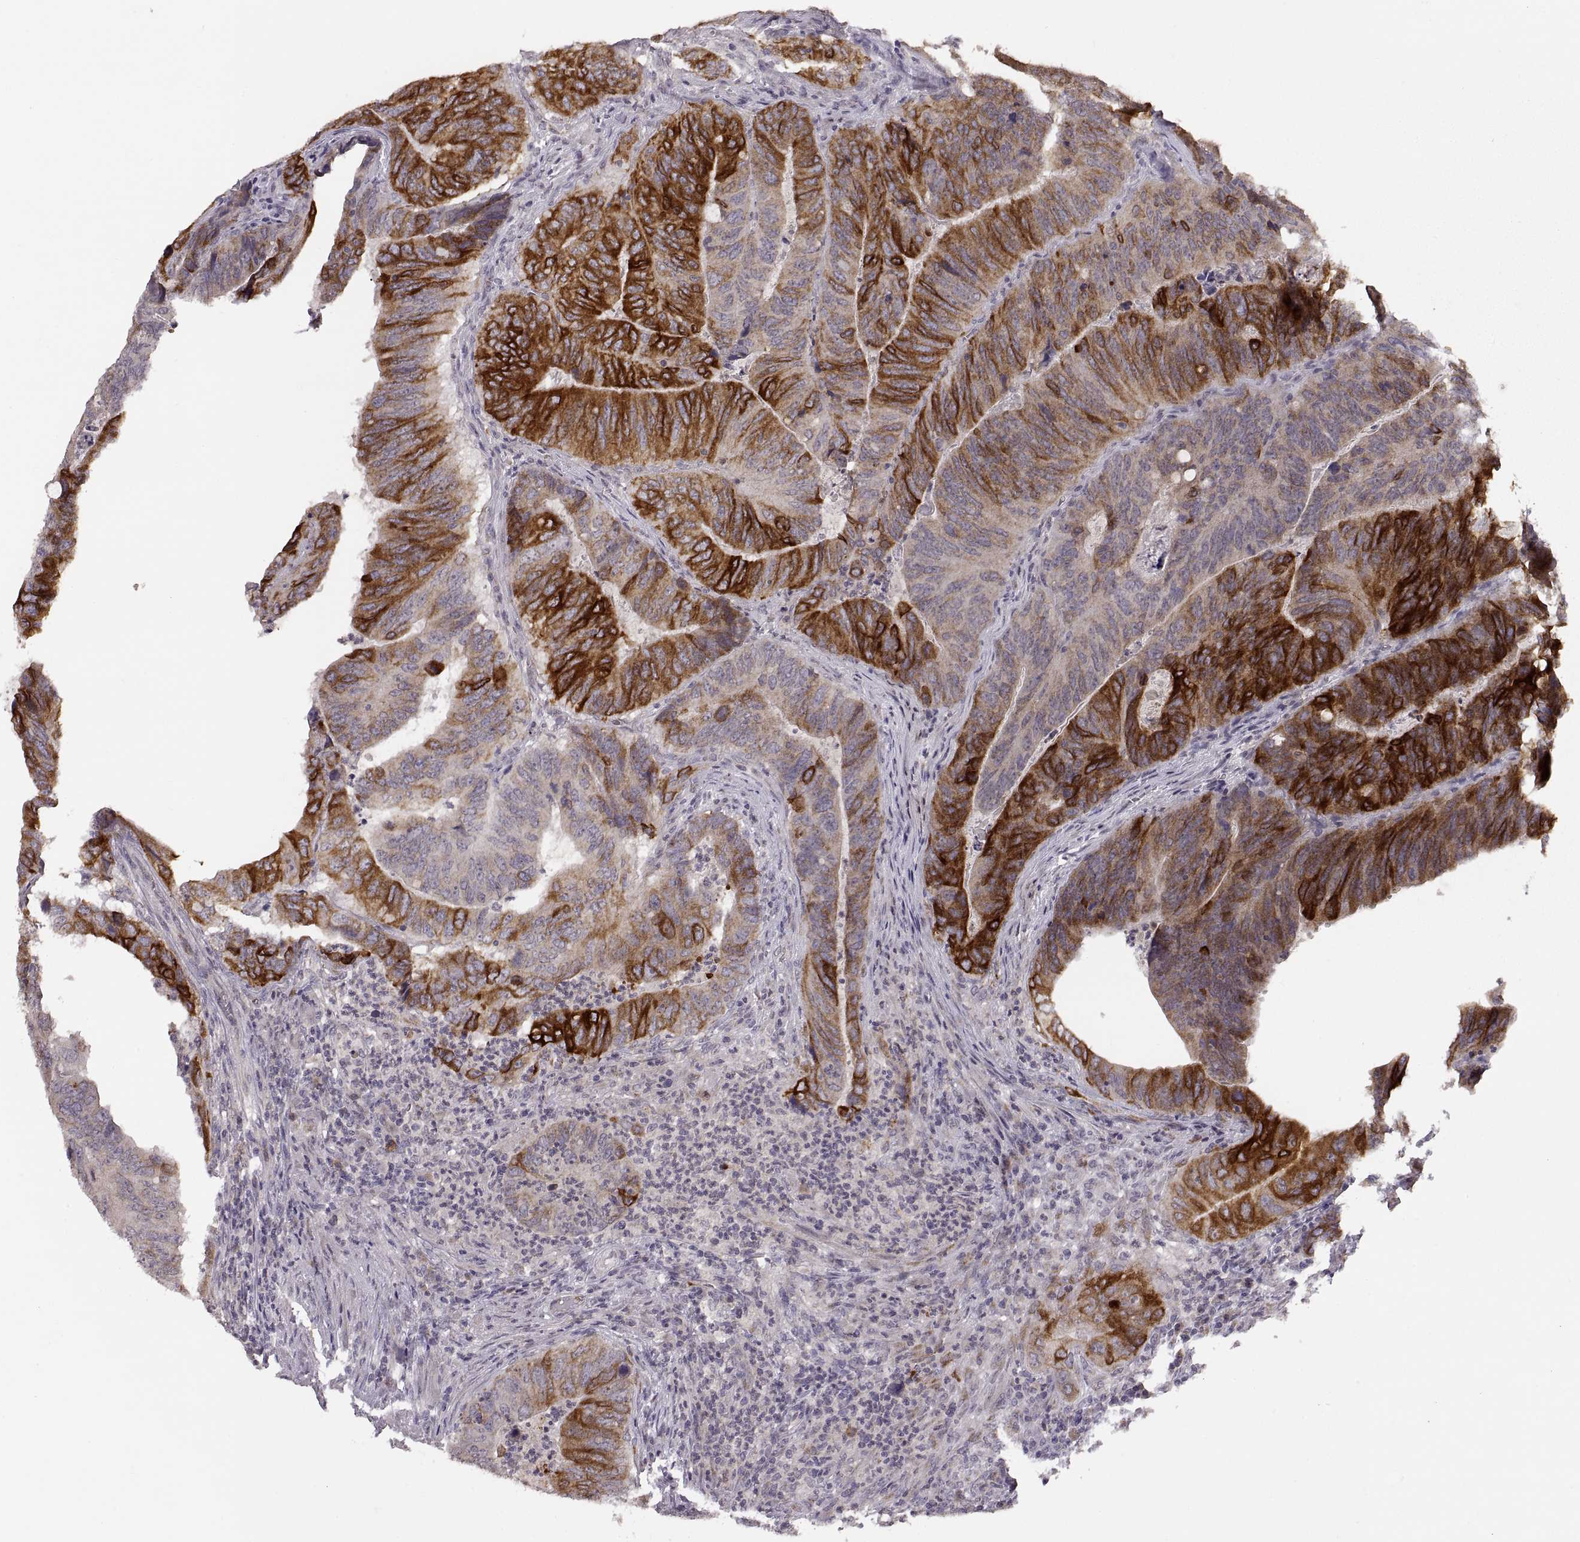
{"staining": {"intensity": "strong", "quantity": "25%-75%", "location": "cytoplasmic/membranous"}, "tissue": "colorectal cancer", "cell_type": "Tumor cells", "image_type": "cancer", "snomed": [{"axis": "morphology", "description": "Adenocarcinoma, NOS"}, {"axis": "topography", "description": "Colon"}], "caption": "High-magnification brightfield microscopy of colorectal cancer stained with DAB (3,3'-diaminobenzidine) (brown) and counterstained with hematoxylin (blue). tumor cells exhibit strong cytoplasmic/membranous positivity is identified in approximately25%-75% of cells.", "gene": "HMGCR", "patient": {"sex": "male", "age": 79}}